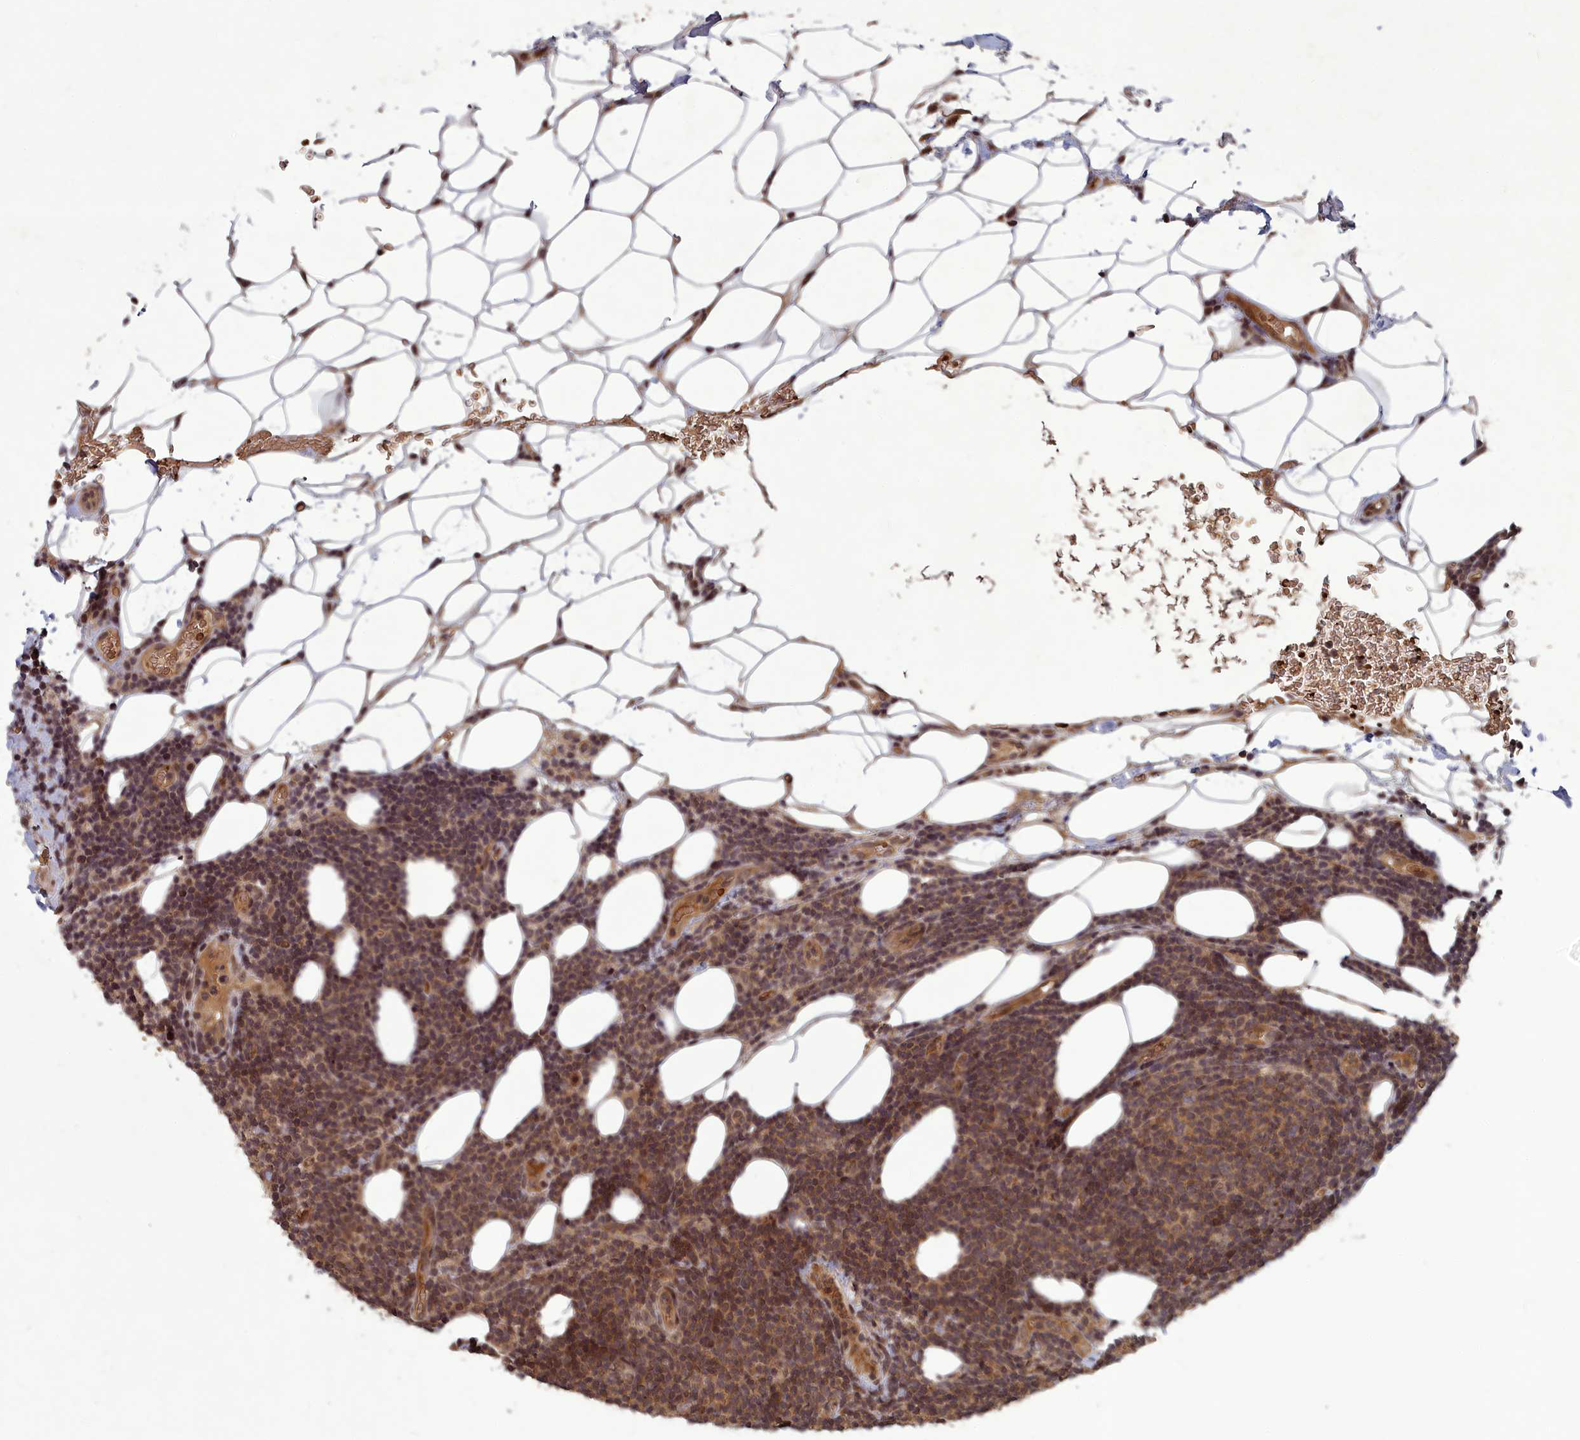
{"staining": {"intensity": "moderate", "quantity": ">75%", "location": "cytoplasmic/membranous"}, "tissue": "lymphoma", "cell_type": "Tumor cells", "image_type": "cancer", "snomed": [{"axis": "morphology", "description": "Malignant lymphoma, non-Hodgkin's type, Low grade"}, {"axis": "topography", "description": "Lymph node"}], "caption": "Low-grade malignant lymphoma, non-Hodgkin's type stained for a protein reveals moderate cytoplasmic/membranous positivity in tumor cells. The protein of interest is shown in brown color, while the nuclei are stained blue.", "gene": "SRMS", "patient": {"sex": "male", "age": 66}}